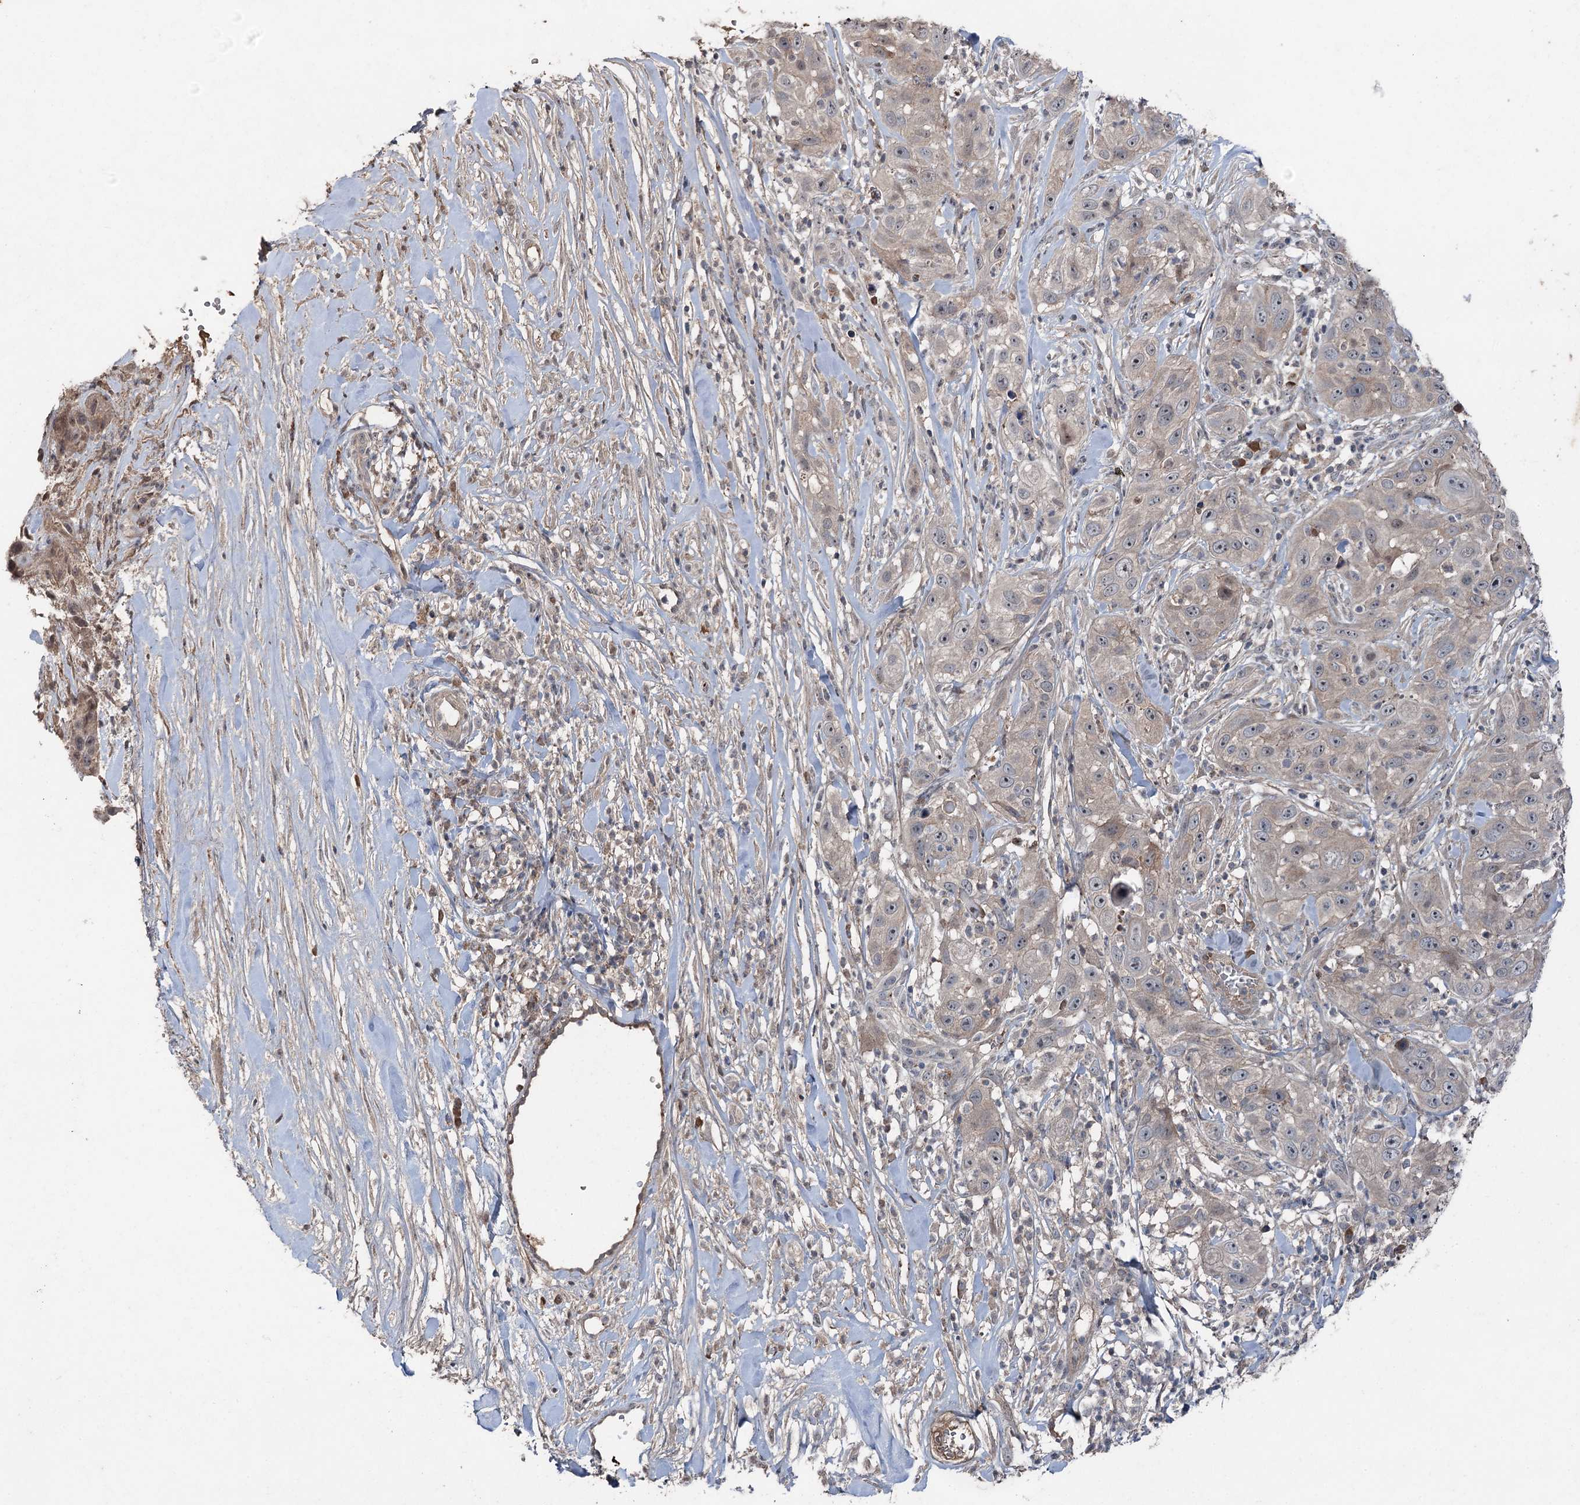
{"staining": {"intensity": "weak", "quantity": "<25%", "location": "cytoplasmic/membranous"}, "tissue": "skin cancer", "cell_type": "Tumor cells", "image_type": "cancer", "snomed": [{"axis": "morphology", "description": "Squamous cell carcinoma, NOS"}, {"axis": "topography", "description": "Skin"}], "caption": "Immunohistochemical staining of human squamous cell carcinoma (skin) reveals no significant positivity in tumor cells.", "gene": "MAPK8IP2", "patient": {"sex": "female", "age": 44}}